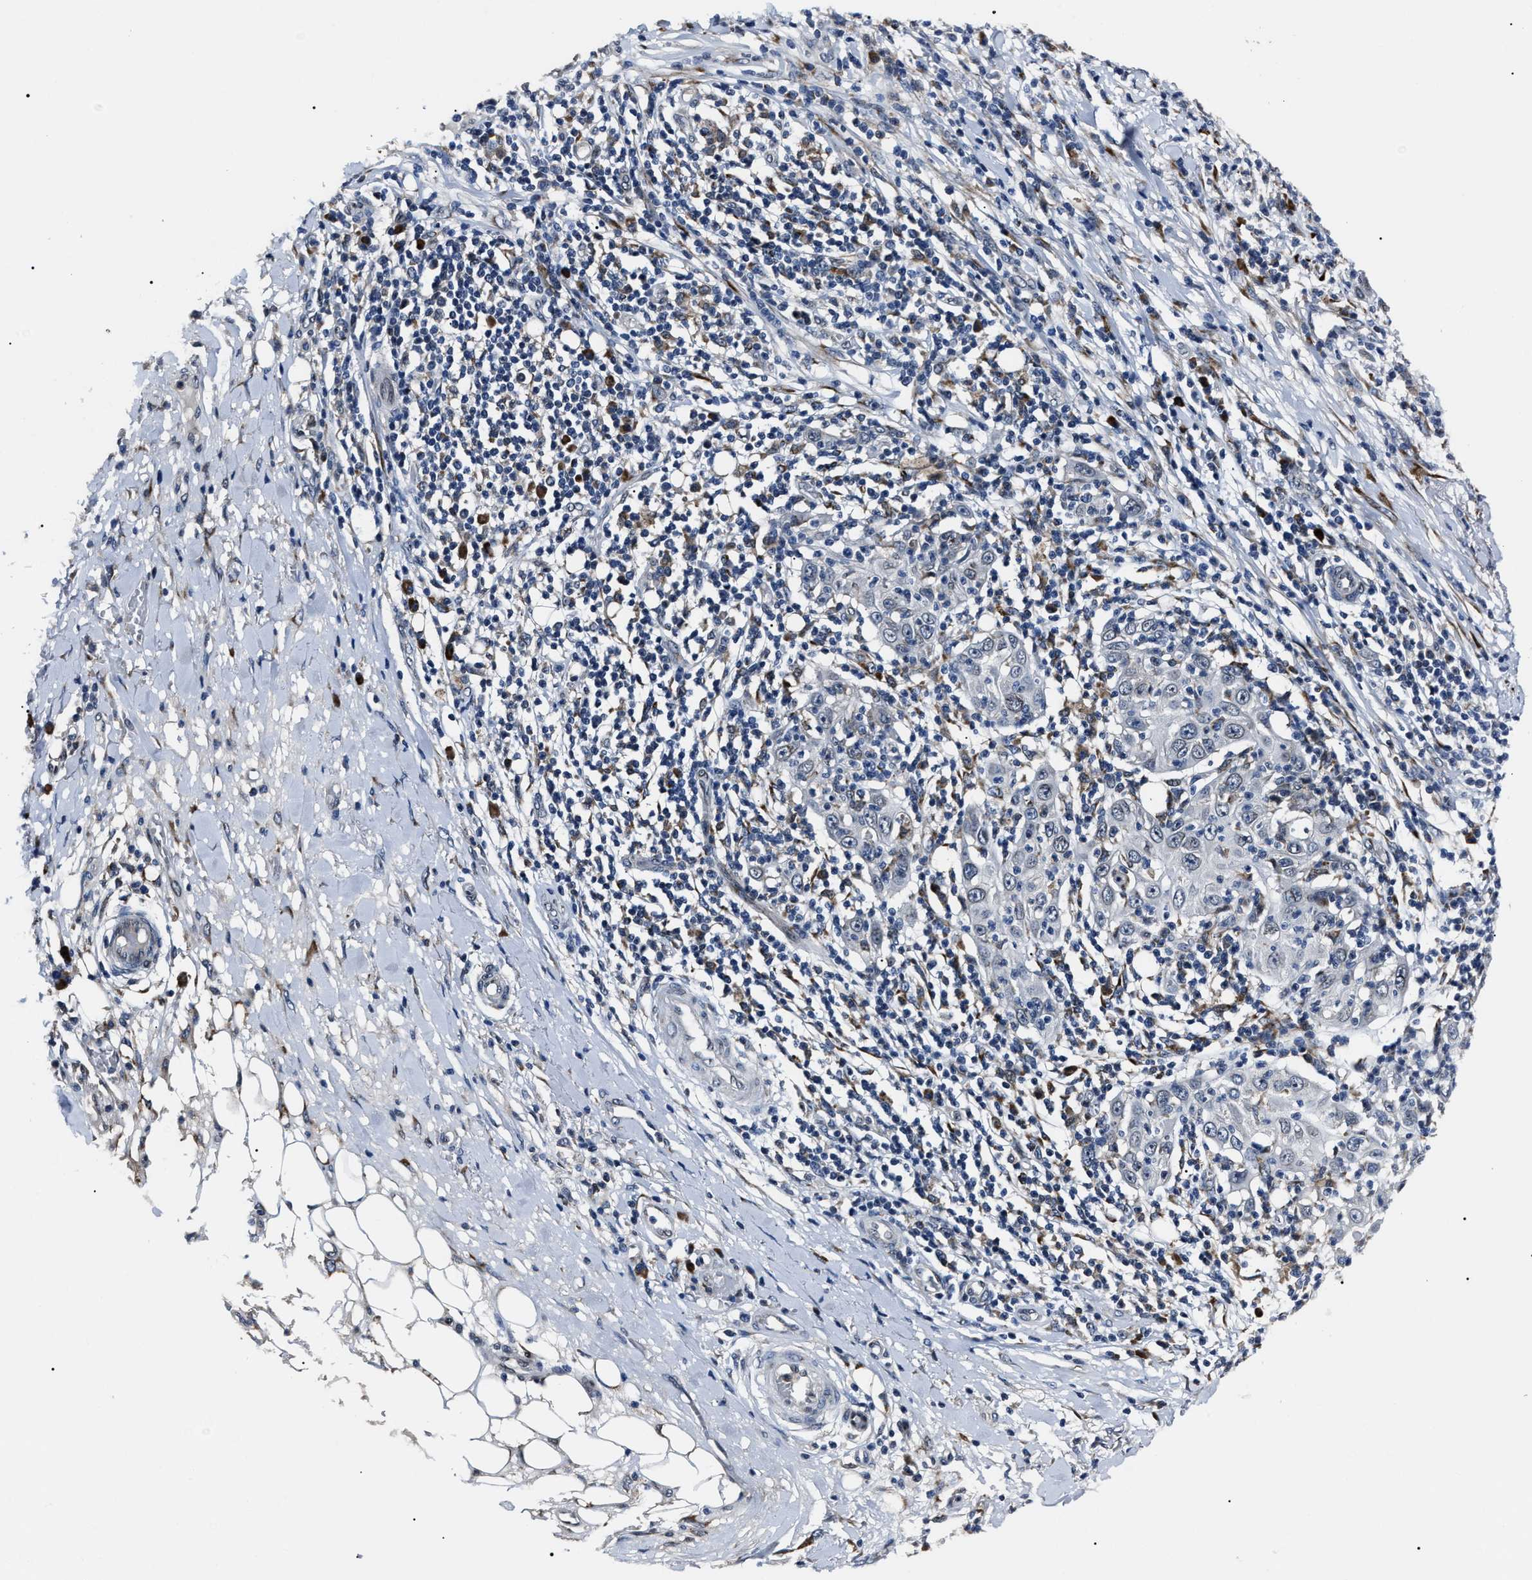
{"staining": {"intensity": "negative", "quantity": "none", "location": "none"}, "tissue": "skin cancer", "cell_type": "Tumor cells", "image_type": "cancer", "snomed": [{"axis": "morphology", "description": "Squamous cell carcinoma, NOS"}, {"axis": "topography", "description": "Skin"}], "caption": "Skin cancer (squamous cell carcinoma) was stained to show a protein in brown. There is no significant positivity in tumor cells.", "gene": "LRRC14", "patient": {"sex": "female", "age": 88}}